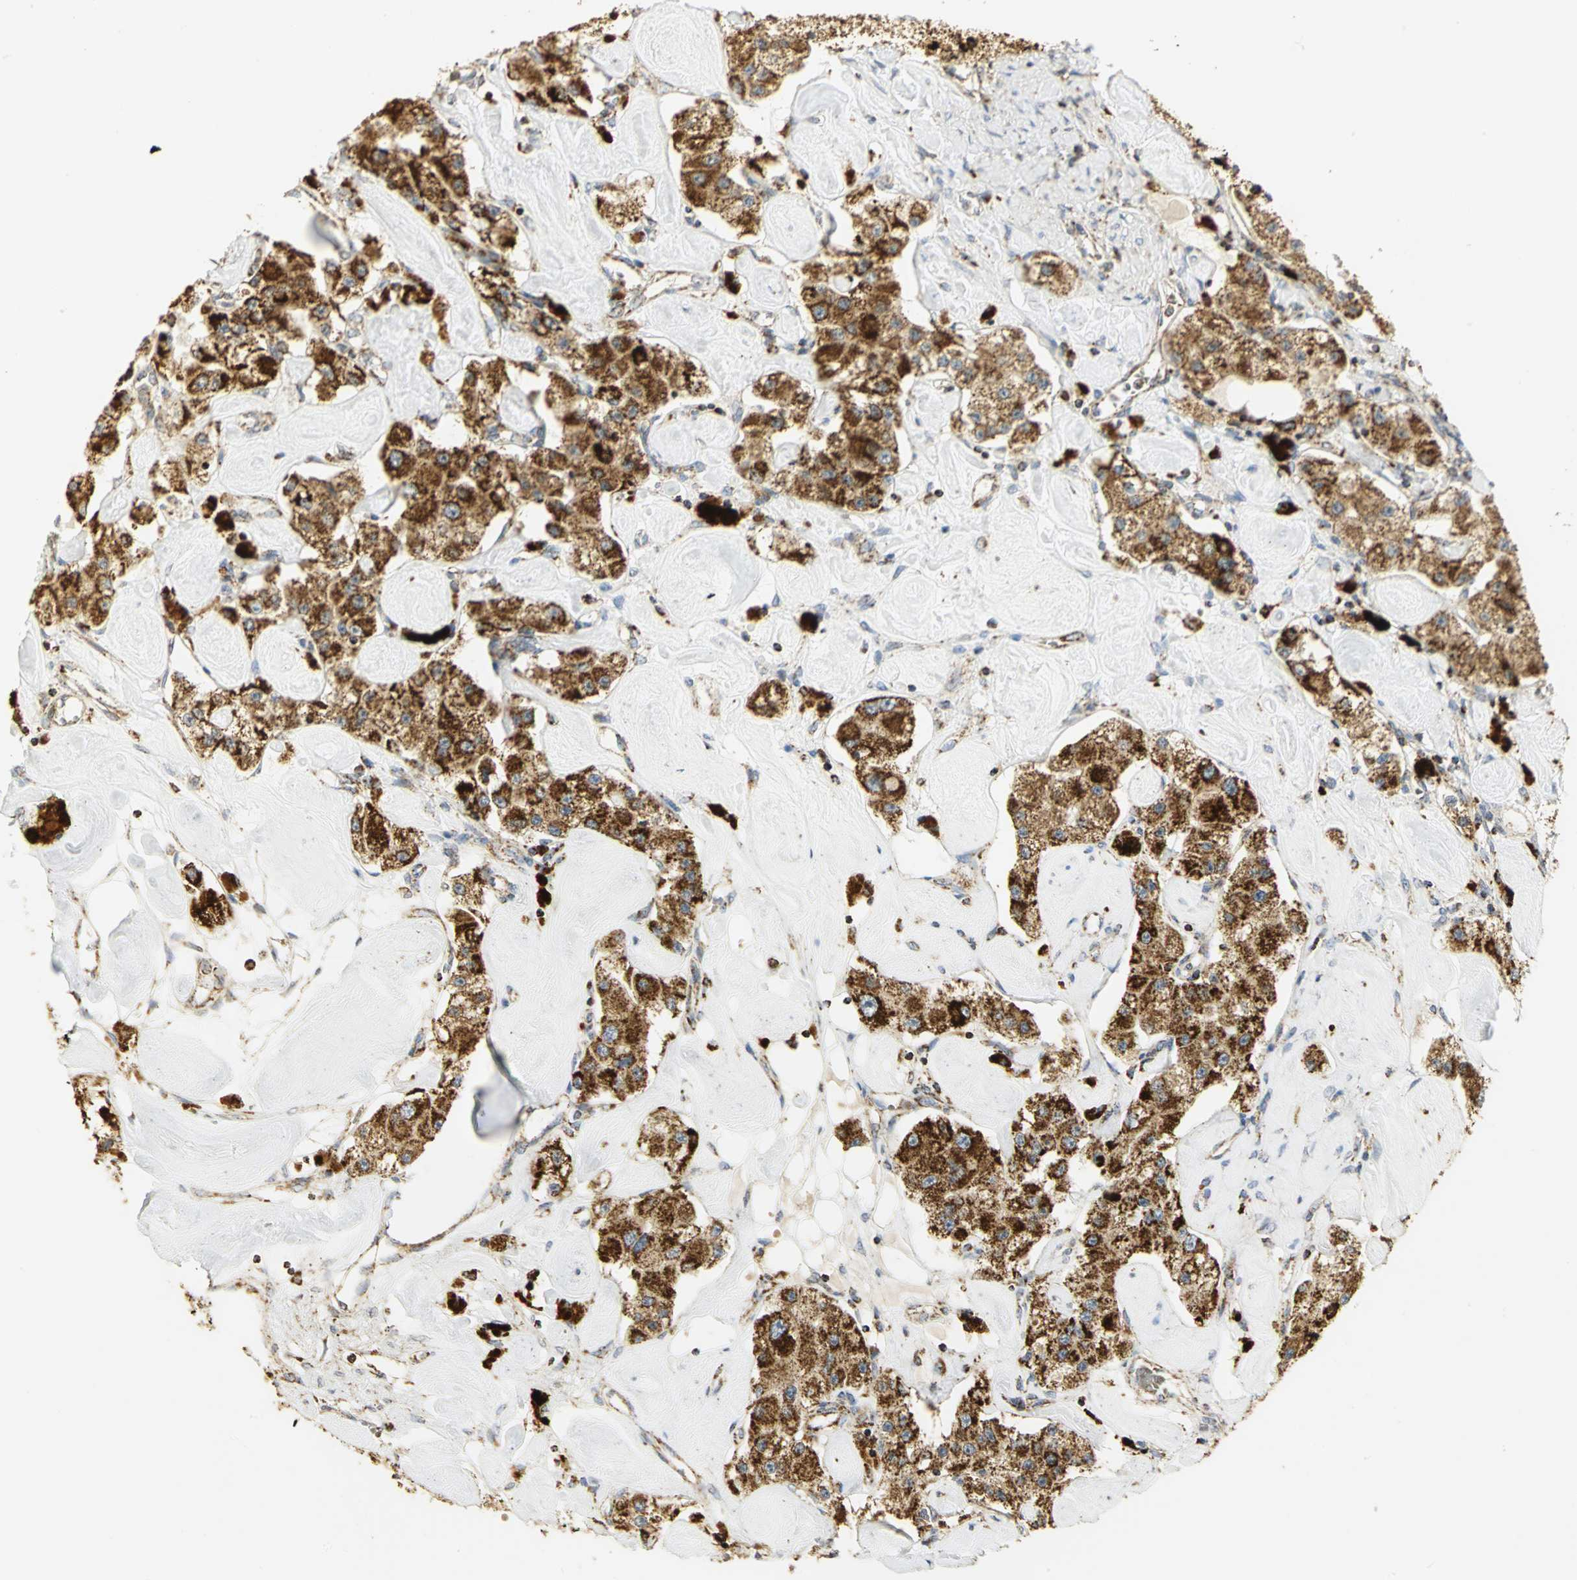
{"staining": {"intensity": "strong", "quantity": ">75%", "location": "cytoplasmic/membranous"}, "tissue": "carcinoid", "cell_type": "Tumor cells", "image_type": "cancer", "snomed": [{"axis": "morphology", "description": "Carcinoid, malignant, NOS"}, {"axis": "topography", "description": "Pancreas"}], "caption": "Immunohistochemical staining of human carcinoid reveals high levels of strong cytoplasmic/membranous positivity in approximately >75% of tumor cells. The staining is performed using DAB brown chromogen to label protein expression. The nuclei are counter-stained blue using hematoxylin.", "gene": "VDAC1", "patient": {"sex": "male", "age": 41}}